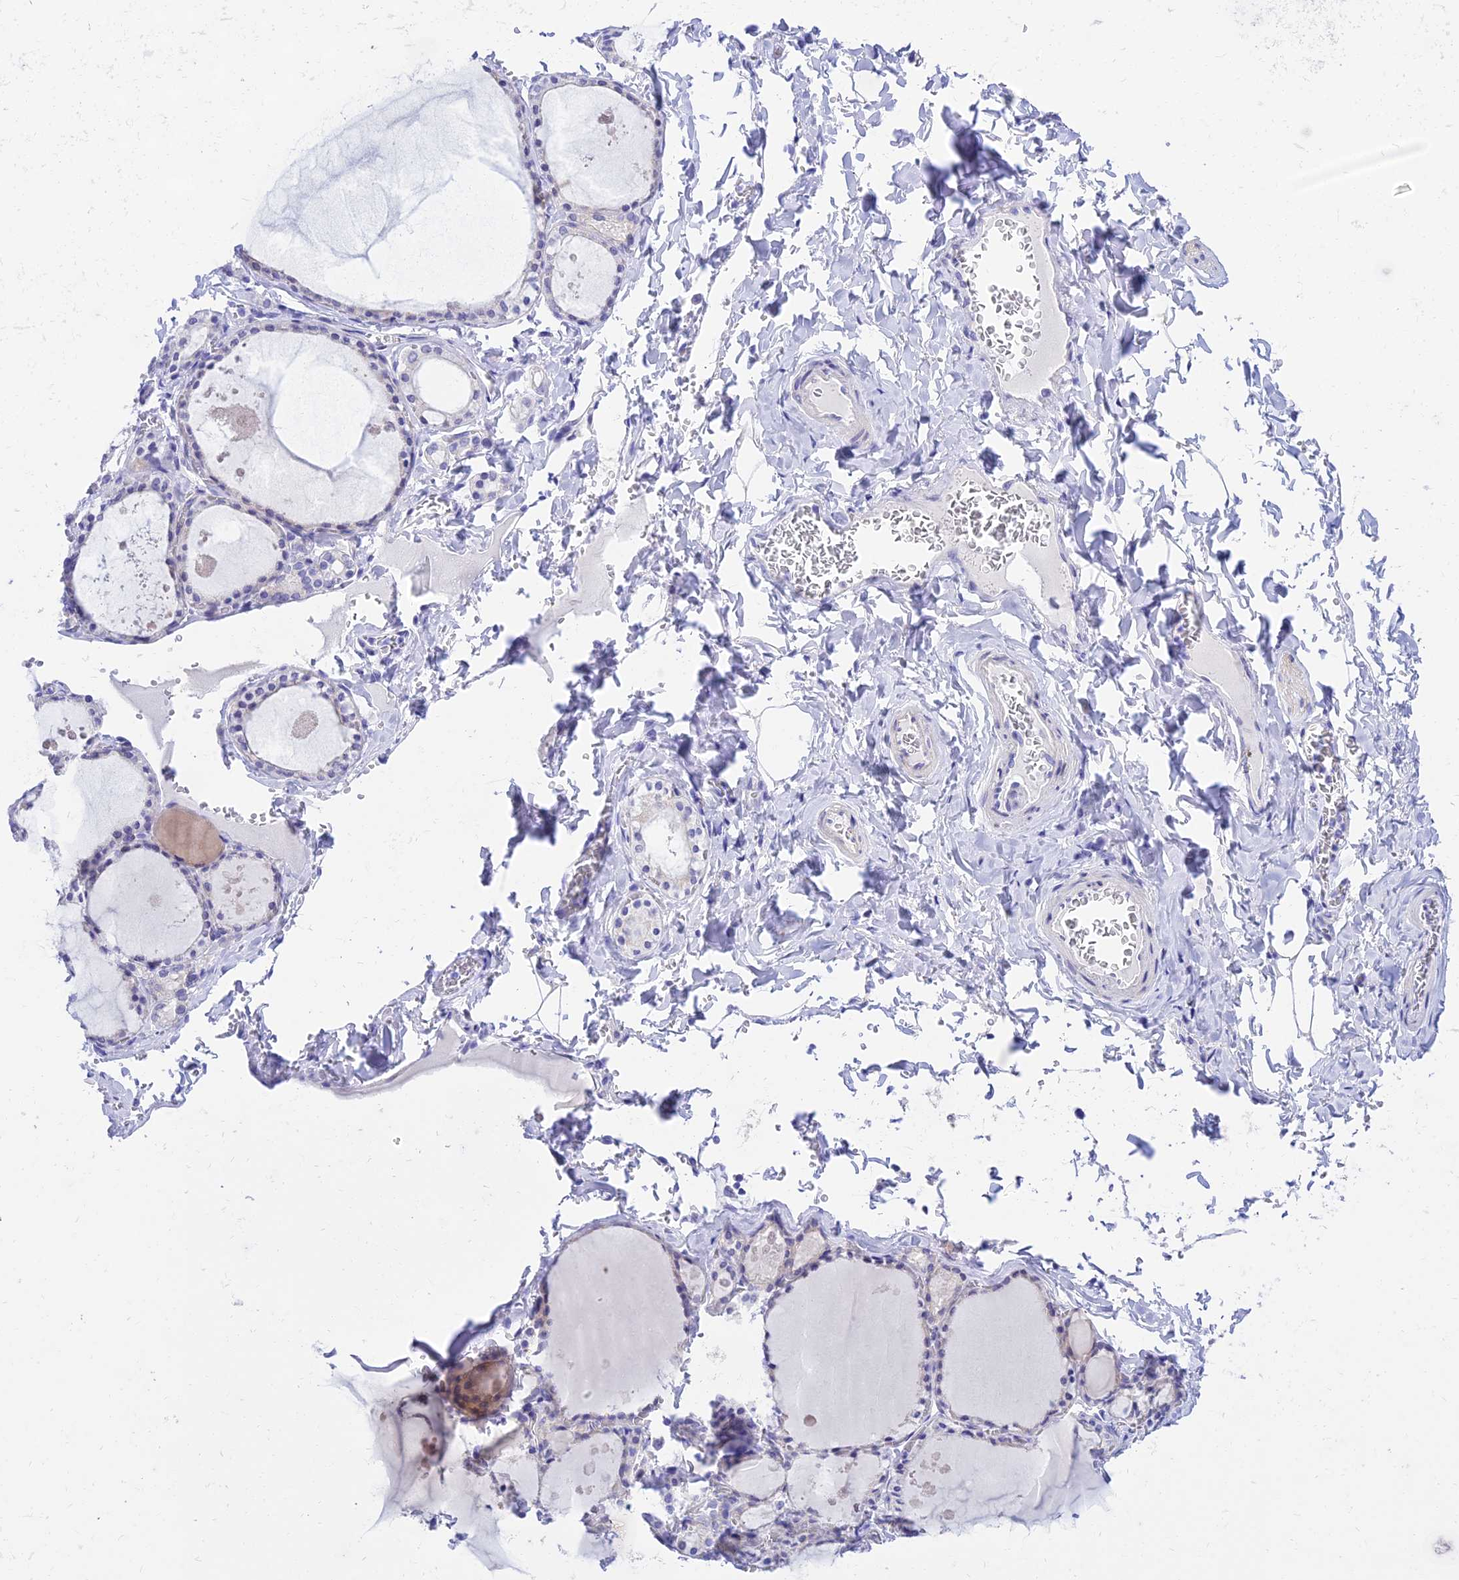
{"staining": {"intensity": "weak", "quantity": "<25%", "location": "cytoplasmic/membranous"}, "tissue": "thyroid gland", "cell_type": "Glandular cells", "image_type": "normal", "snomed": [{"axis": "morphology", "description": "Normal tissue, NOS"}, {"axis": "topography", "description": "Thyroid gland"}], "caption": "A micrograph of human thyroid gland is negative for staining in glandular cells.", "gene": "TAC3", "patient": {"sex": "male", "age": 56}}